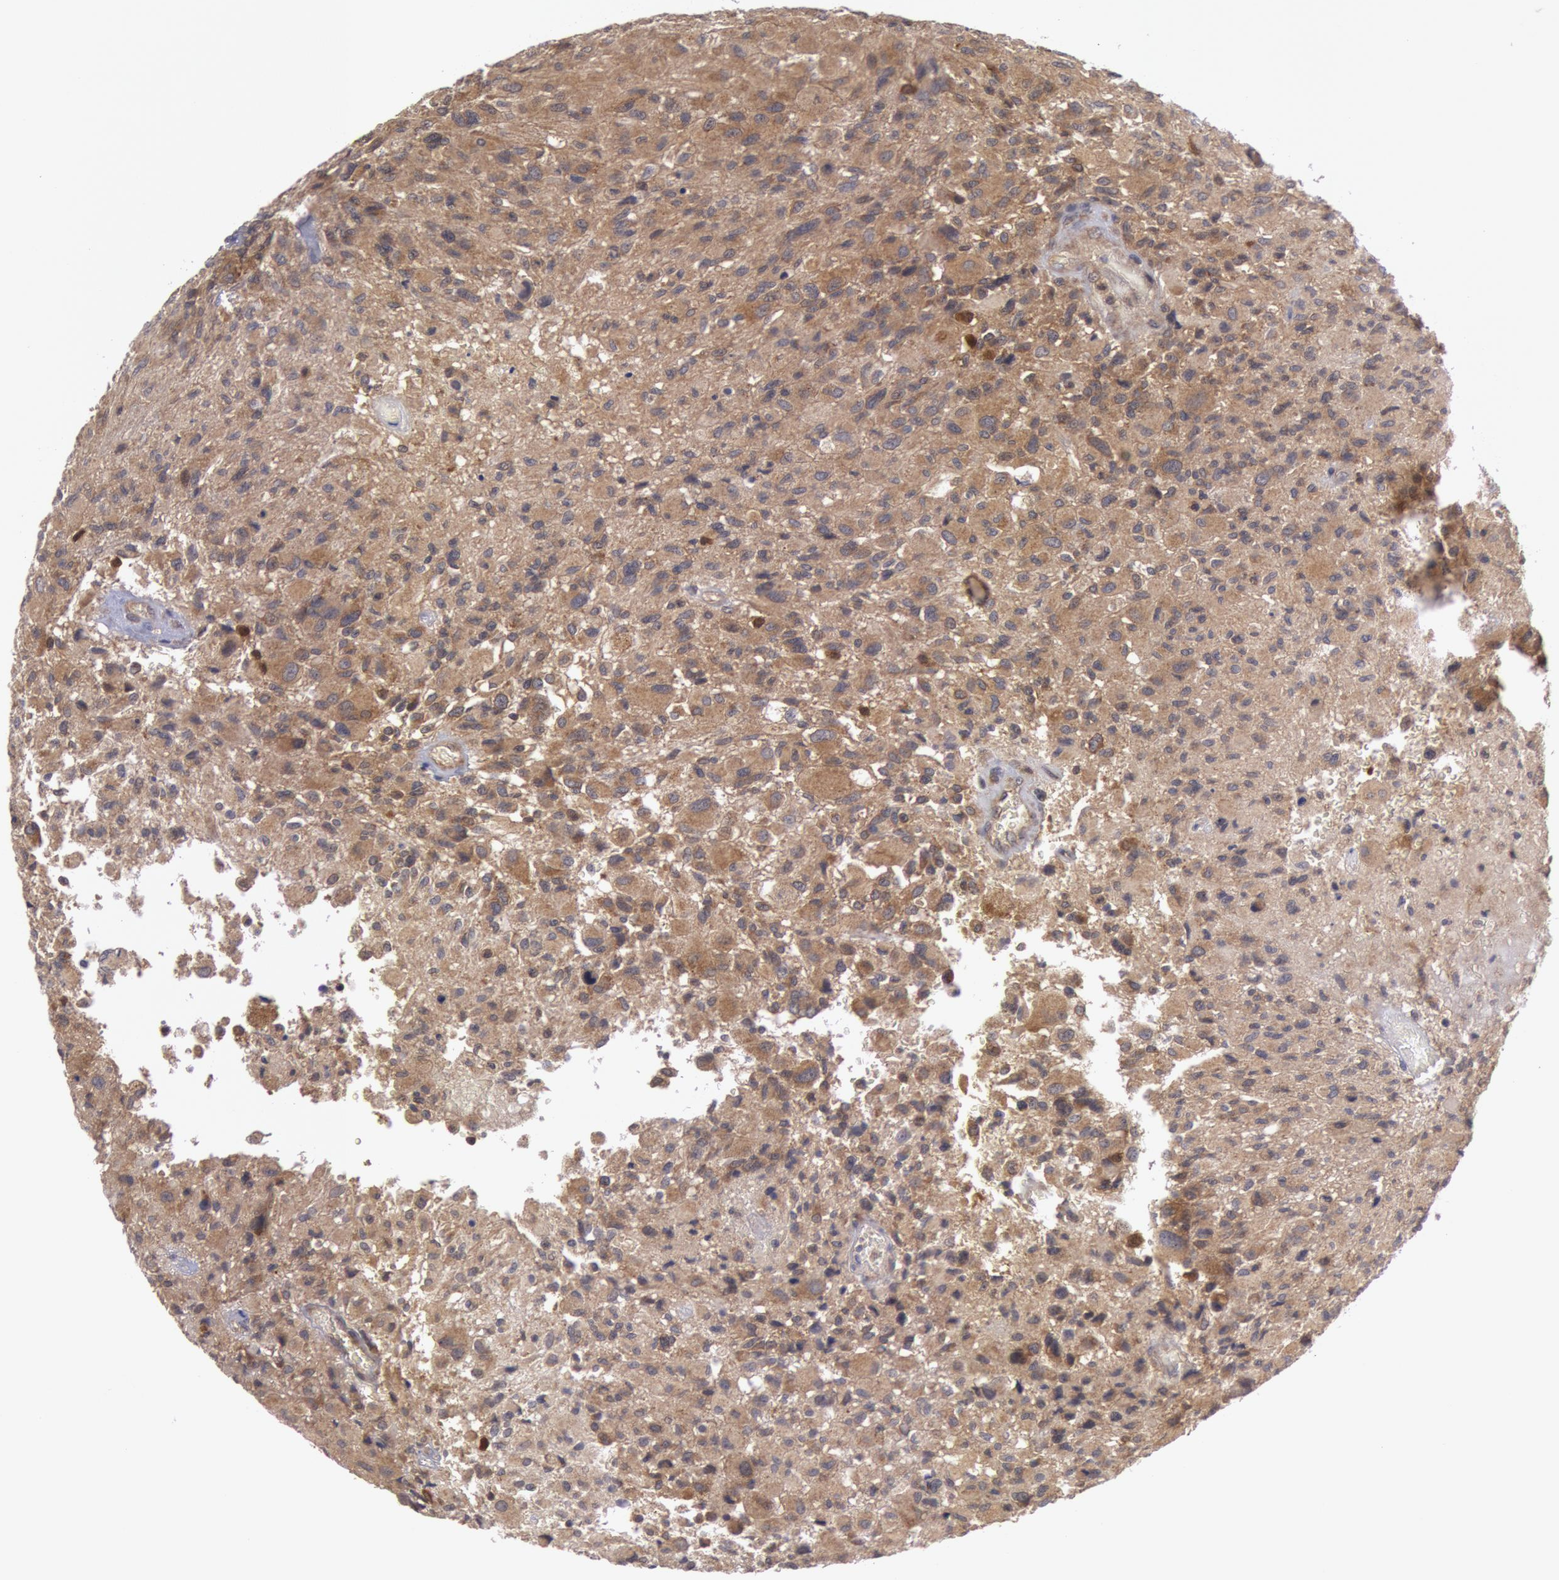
{"staining": {"intensity": "moderate", "quantity": ">75%", "location": "cytoplasmic/membranous,nuclear"}, "tissue": "glioma", "cell_type": "Tumor cells", "image_type": "cancer", "snomed": [{"axis": "morphology", "description": "Glioma, malignant, High grade"}, {"axis": "topography", "description": "Brain"}], "caption": "Immunohistochemical staining of glioma shows medium levels of moderate cytoplasmic/membranous and nuclear positivity in approximately >75% of tumor cells. The protein of interest is stained brown, and the nuclei are stained in blue (DAB (3,3'-diaminobenzidine) IHC with brightfield microscopy, high magnification).", "gene": "BRAF", "patient": {"sex": "male", "age": 69}}